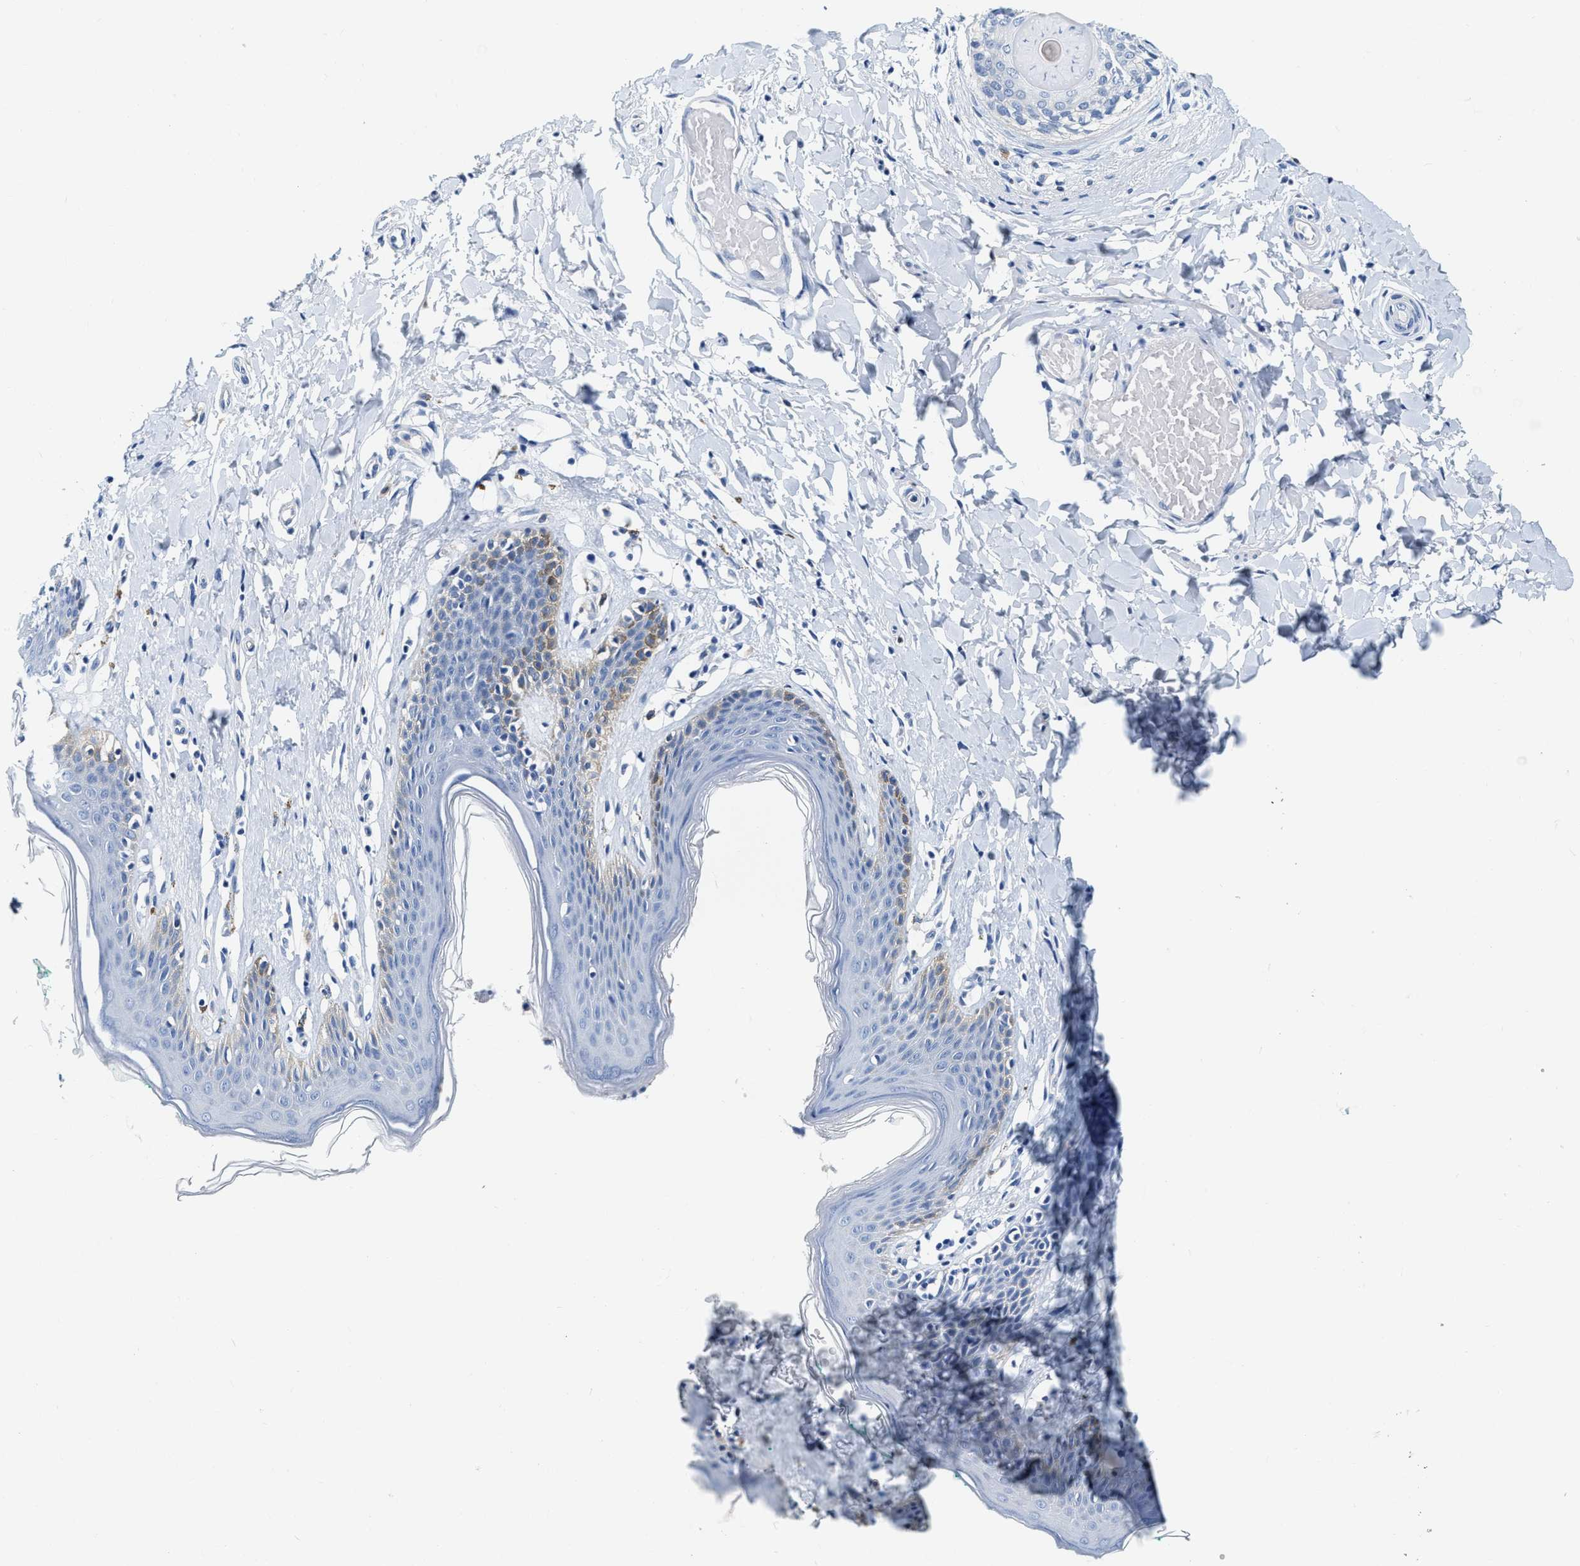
{"staining": {"intensity": "moderate", "quantity": "<25%", "location": "cytoplasmic/membranous"}, "tissue": "skin", "cell_type": "Epidermal cells", "image_type": "normal", "snomed": [{"axis": "morphology", "description": "Normal tissue, NOS"}, {"axis": "topography", "description": "Vulva"}], "caption": "Moderate cytoplasmic/membranous expression is appreciated in about <25% of epidermal cells in benign skin.", "gene": "EIF2AK2", "patient": {"sex": "female", "age": 66}}